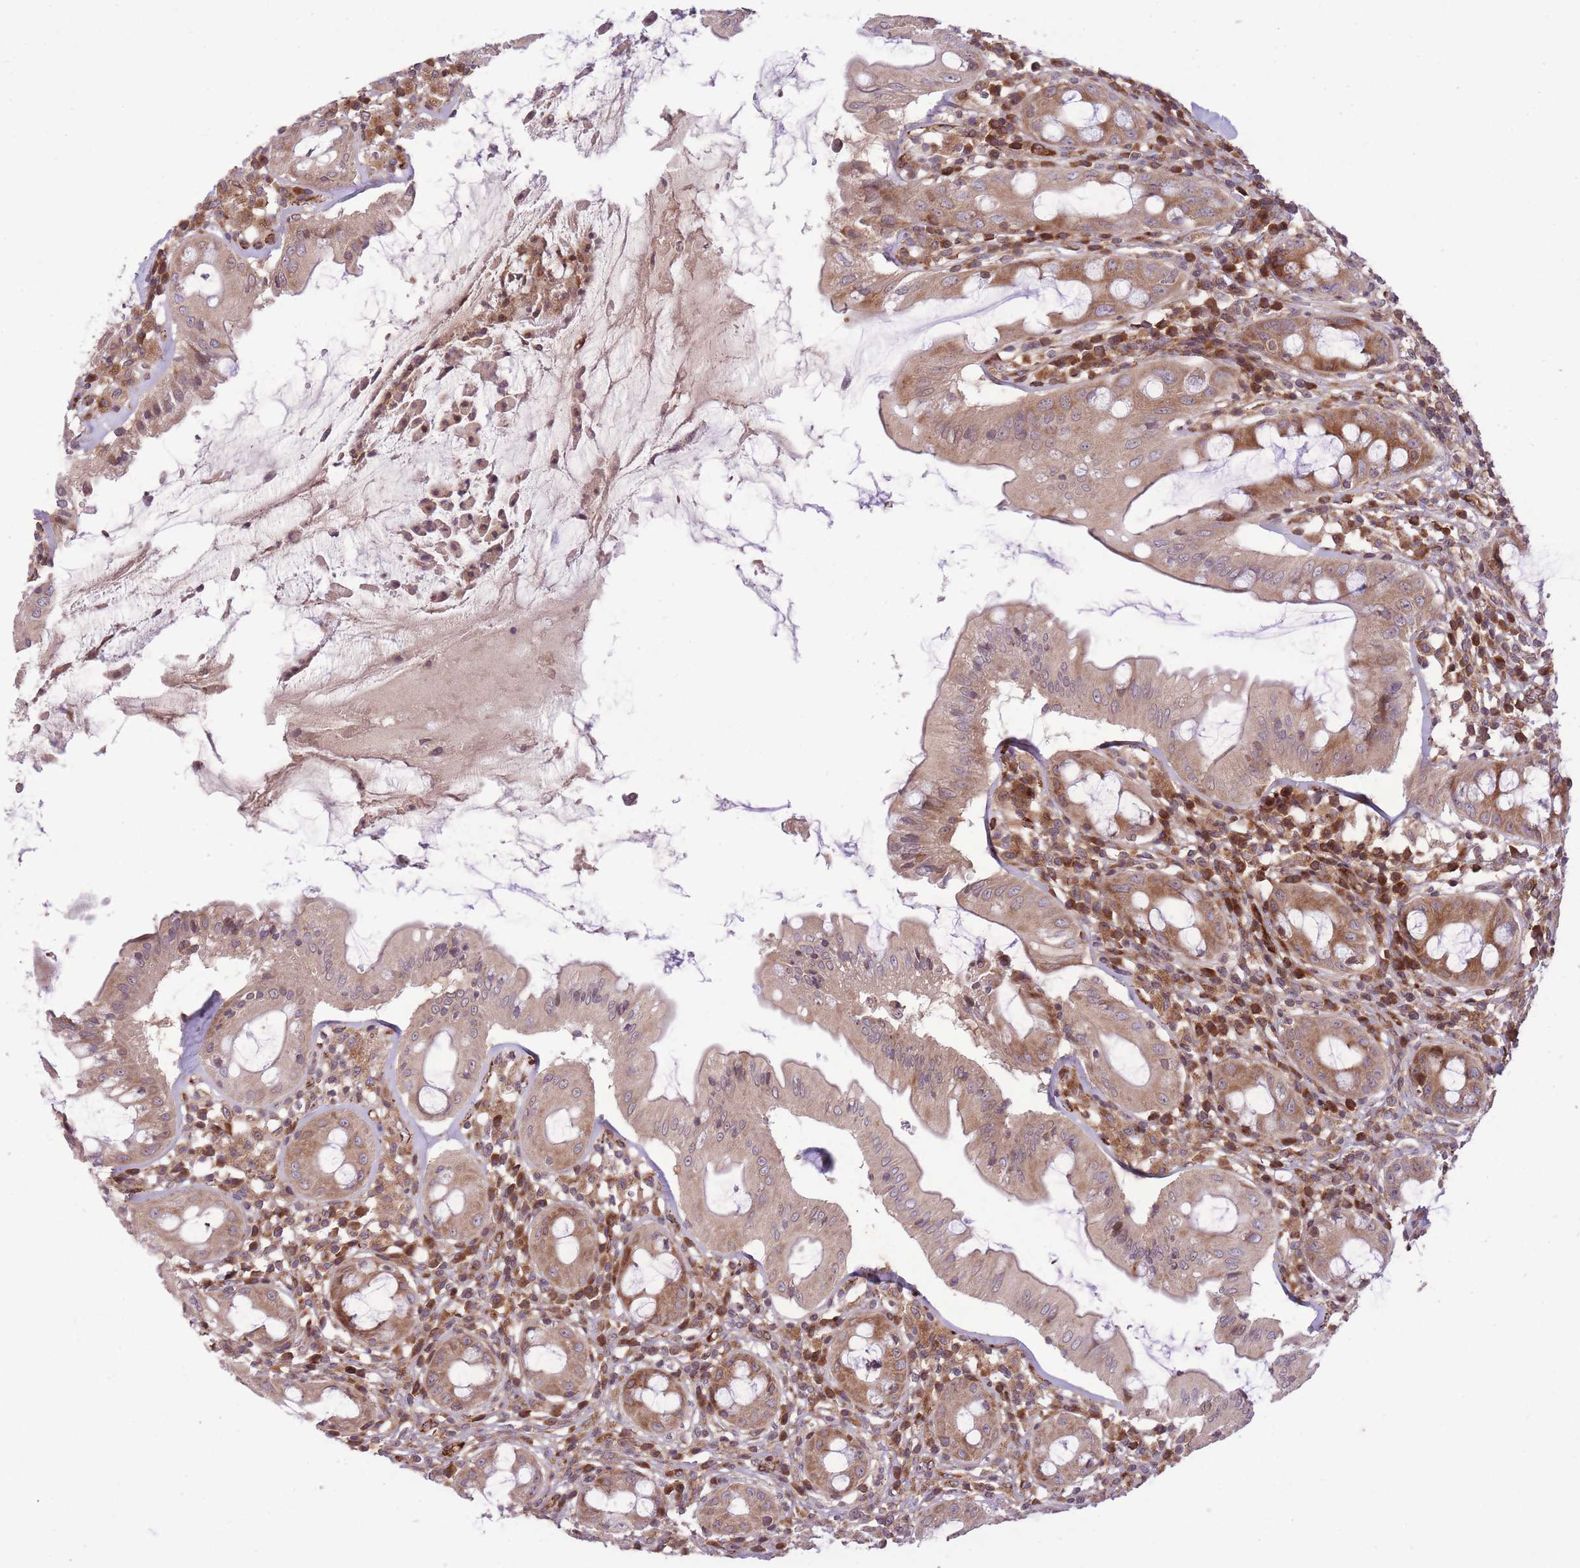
{"staining": {"intensity": "strong", "quantity": "25%-75%", "location": "cytoplasmic/membranous"}, "tissue": "rectum", "cell_type": "Glandular cells", "image_type": "normal", "snomed": [{"axis": "morphology", "description": "Normal tissue, NOS"}, {"axis": "topography", "description": "Rectum"}], "caption": "Immunohistochemistry (IHC) (DAB (3,3'-diaminobenzidine)) staining of unremarkable rectum demonstrates strong cytoplasmic/membranous protein expression in about 25%-75% of glandular cells.", "gene": "CISH", "patient": {"sex": "female", "age": 57}}